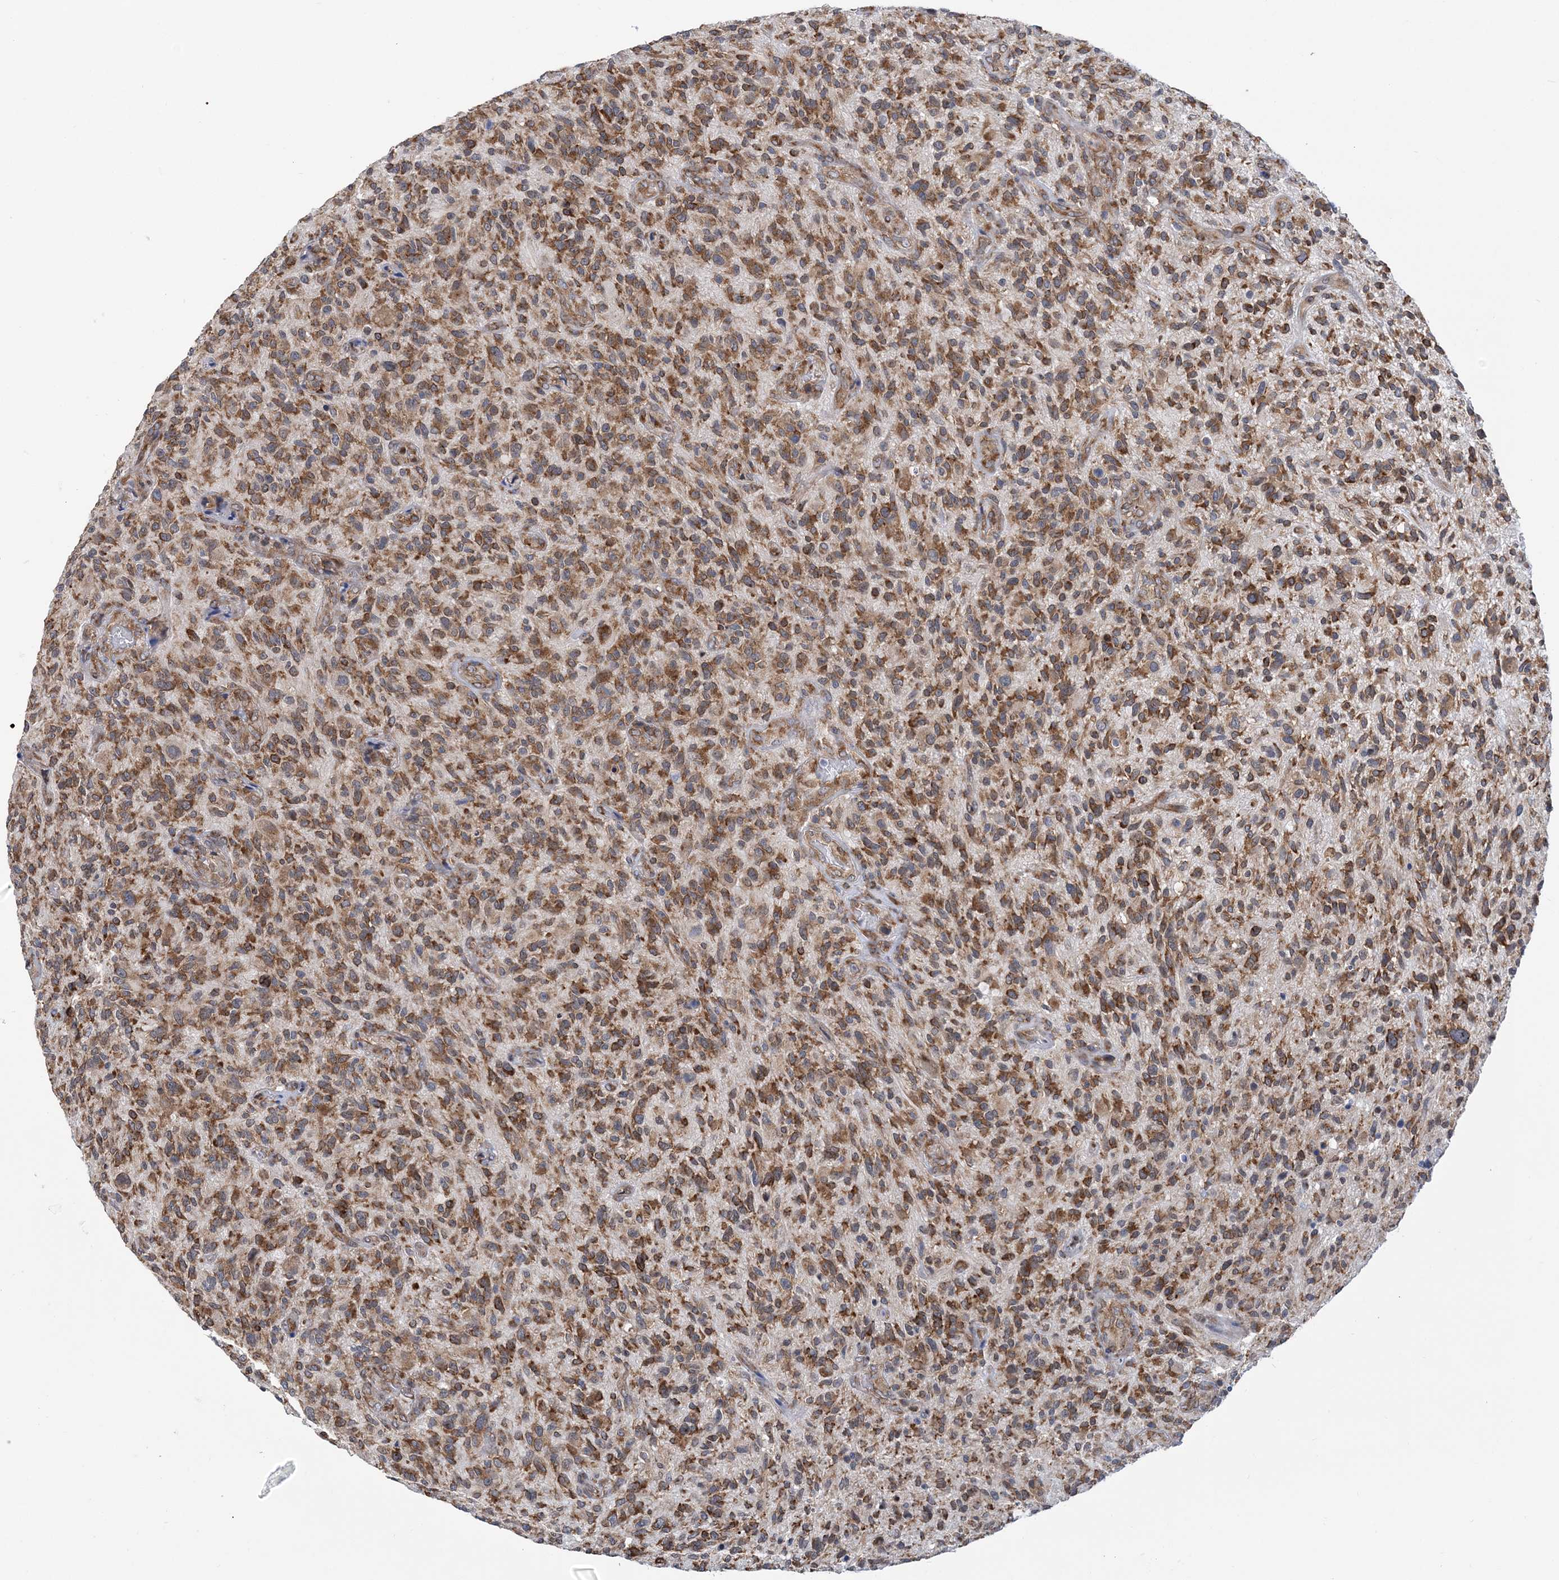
{"staining": {"intensity": "moderate", "quantity": ">75%", "location": "cytoplasmic/membranous"}, "tissue": "glioma", "cell_type": "Tumor cells", "image_type": "cancer", "snomed": [{"axis": "morphology", "description": "Glioma, malignant, High grade"}, {"axis": "topography", "description": "Brain"}], "caption": "Tumor cells display medium levels of moderate cytoplasmic/membranous positivity in about >75% of cells in malignant glioma (high-grade). The staining was performed using DAB (3,3'-diaminobenzidine) to visualize the protein expression in brown, while the nuclei were stained in blue with hematoxylin (Magnification: 20x).", "gene": "PHF1", "patient": {"sex": "male", "age": 47}}